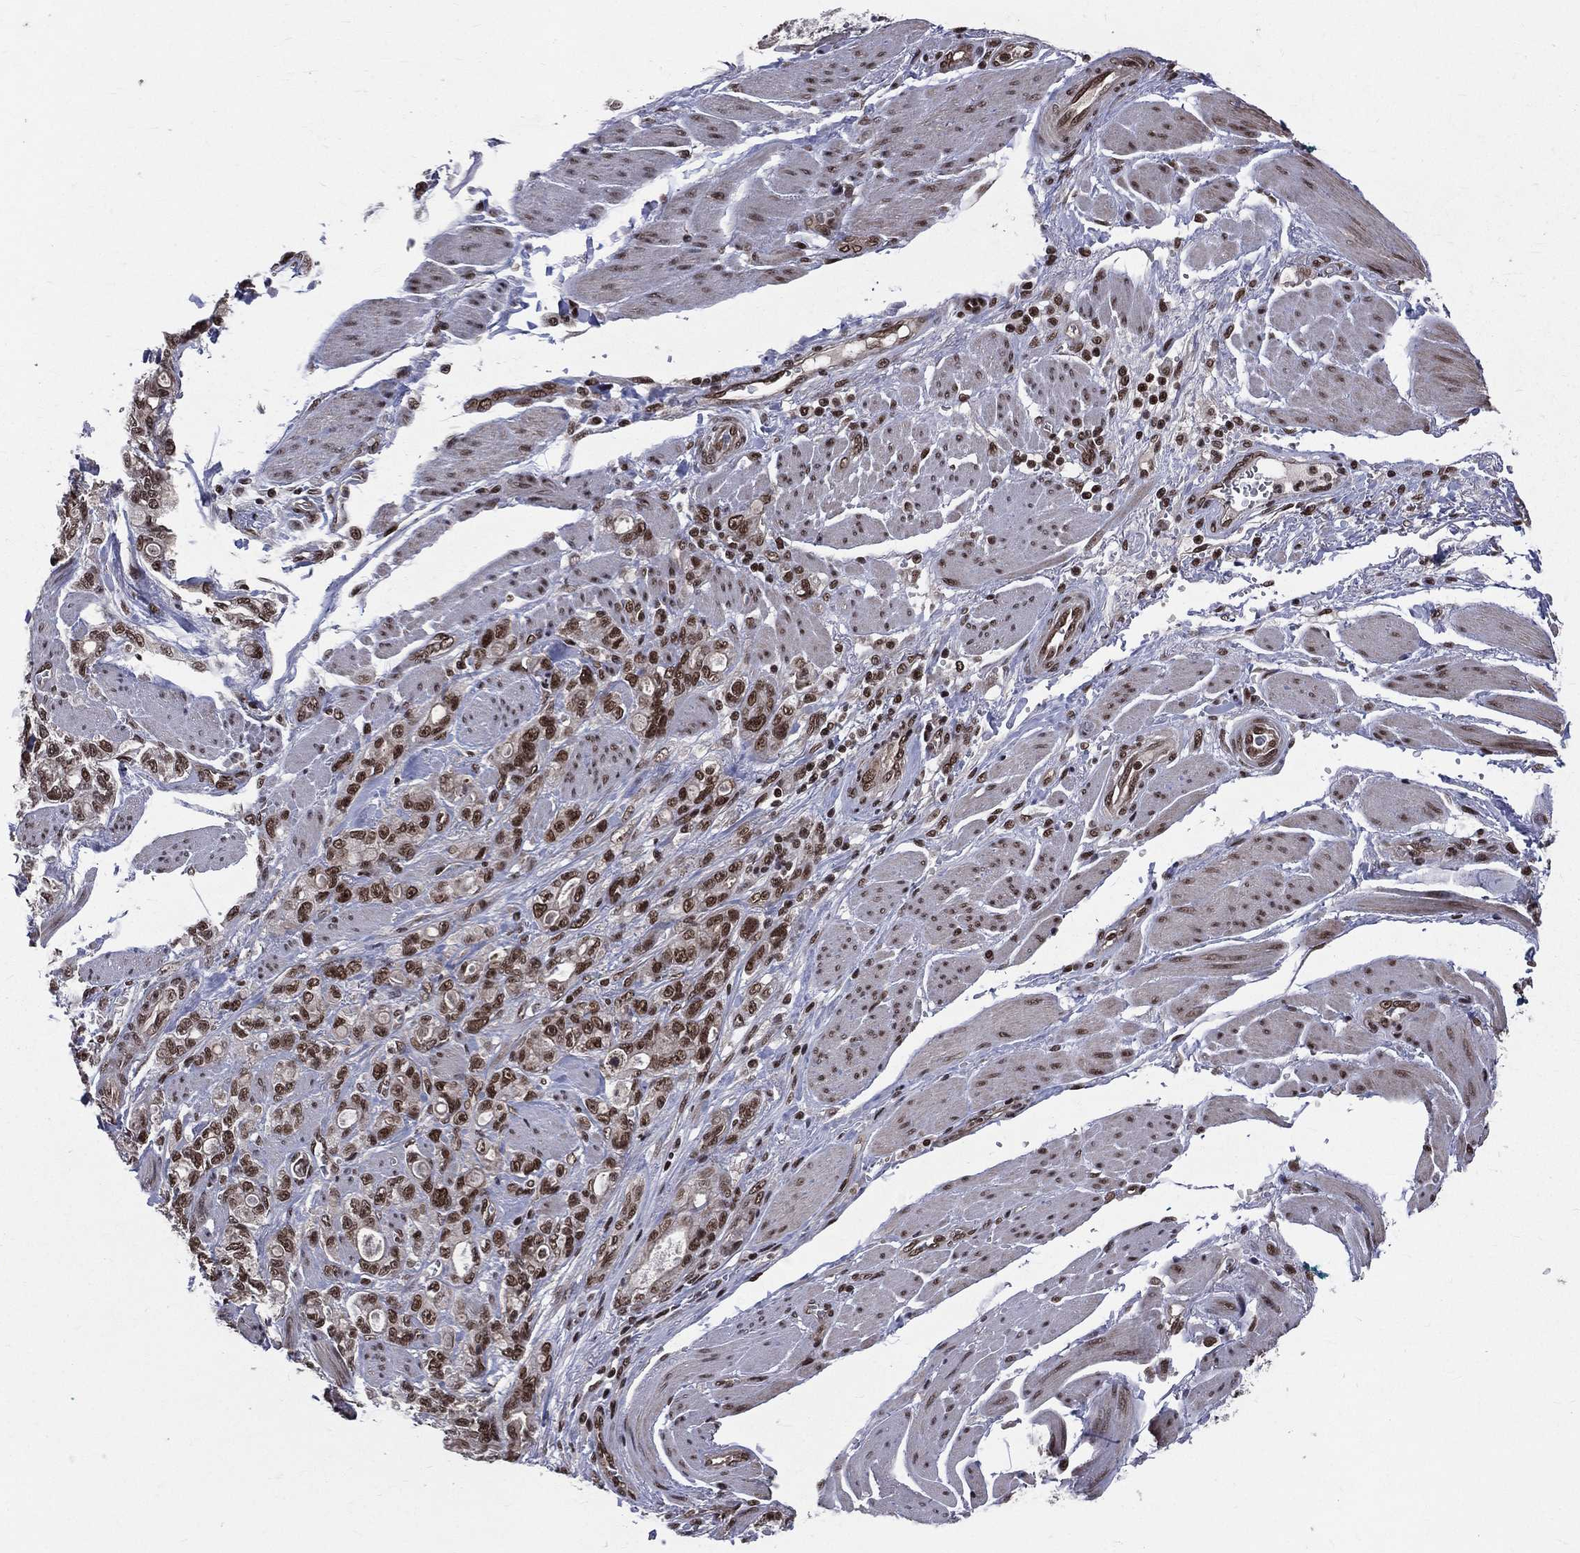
{"staining": {"intensity": "strong", "quantity": ">75%", "location": "nuclear"}, "tissue": "stomach cancer", "cell_type": "Tumor cells", "image_type": "cancer", "snomed": [{"axis": "morphology", "description": "Adenocarcinoma, NOS"}, {"axis": "topography", "description": "Stomach"}], "caption": "Strong nuclear staining is identified in about >75% of tumor cells in stomach cancer (adenocarcinoma).", "gene": "SMC3", "patient": {"sex": "male", "age": 63}}